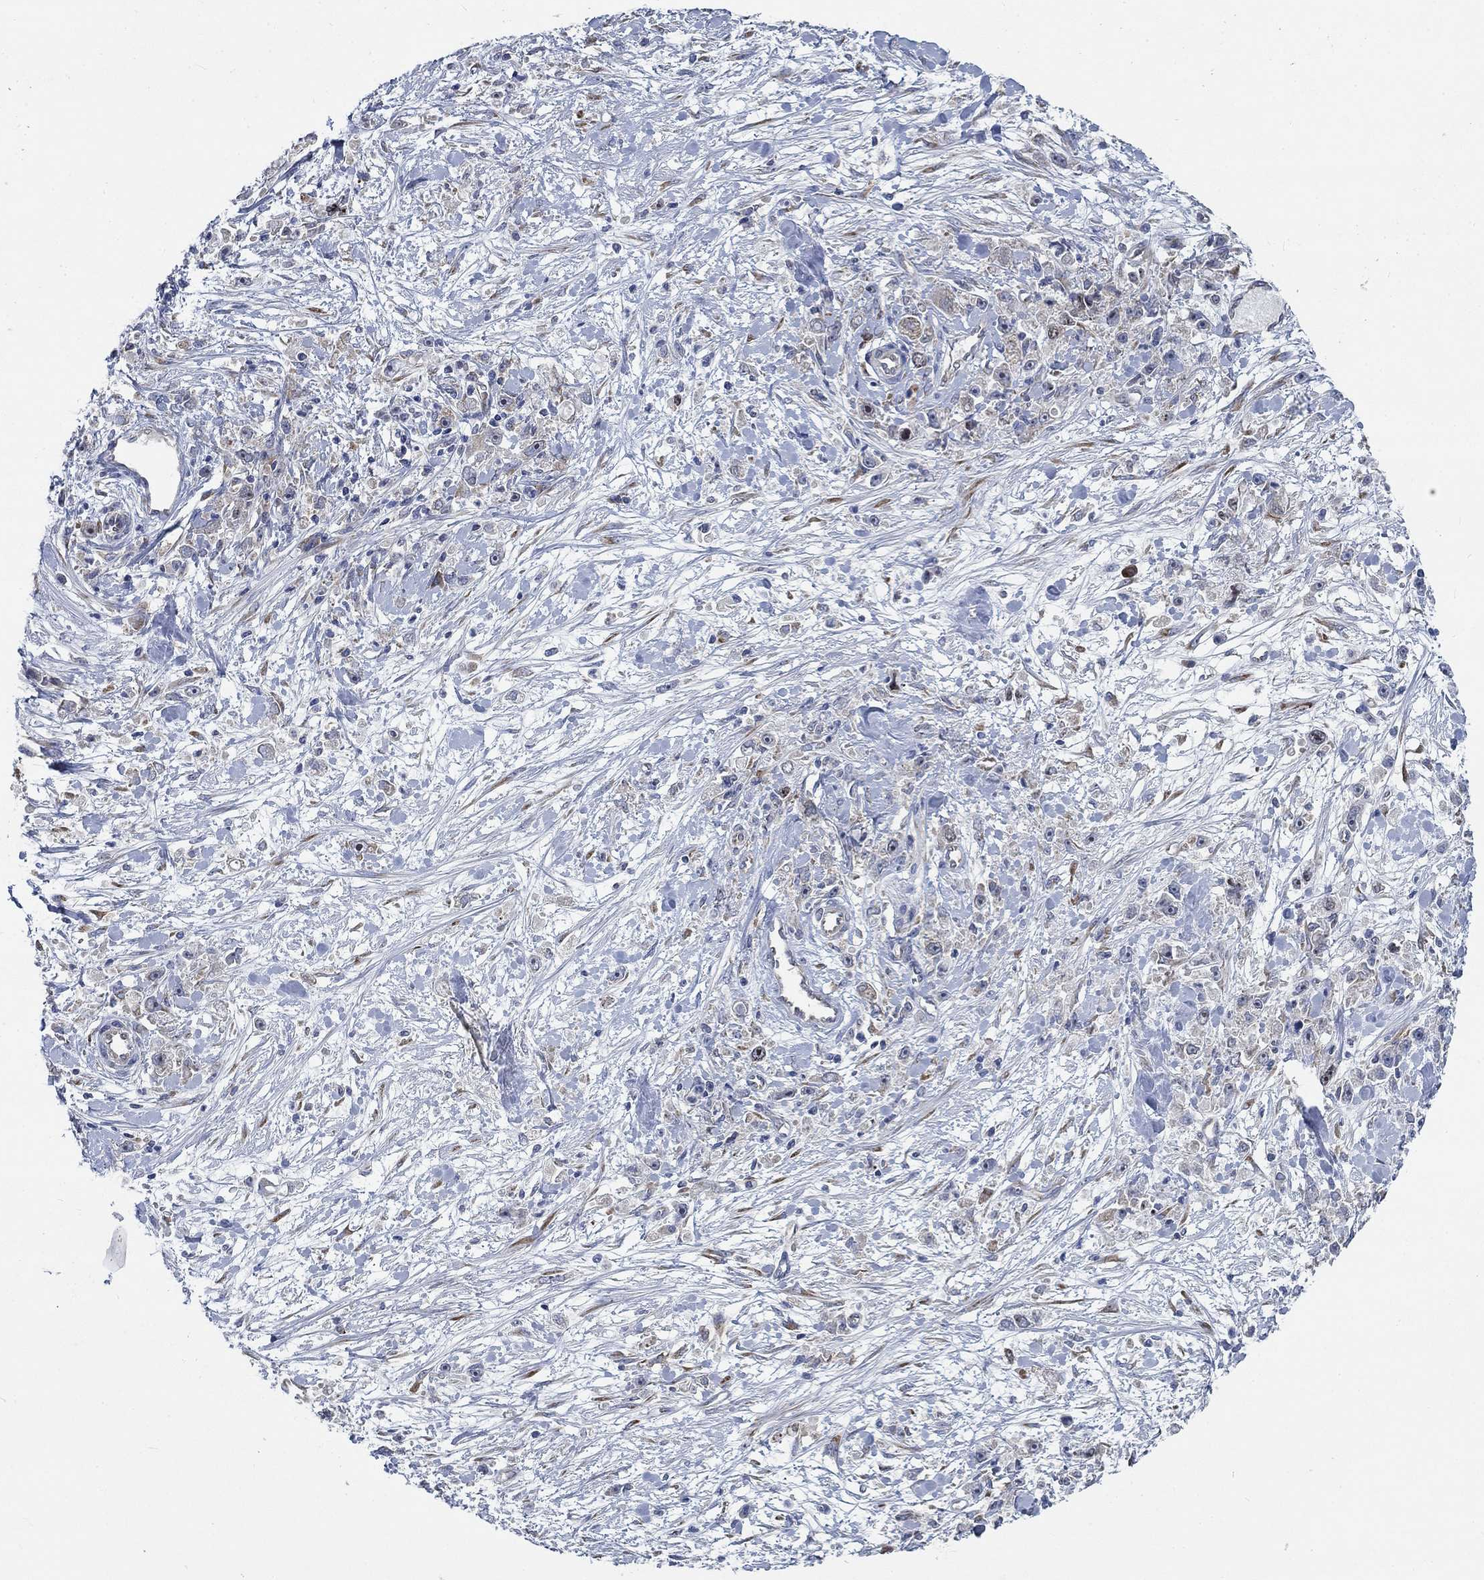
{"staining": {"intensity": "negative", "quantity": "none", "location": "none"}, "tissue": "stomach cancer", "cell_type": "Tumor cells", "image_type": "cancer", "snomed": [{"axis": "morphology", "description": "Adenocarcinoma, NOS"}, {"axis": "topography", "description": "Stomach"}], "caption": "This is an immunohistochemistry histopathology image of human adenocarcinoma (stomach). There is no expression in tumor cells.", "gene": "MMP24", "patient": {"sex": "female", "age": 59}}